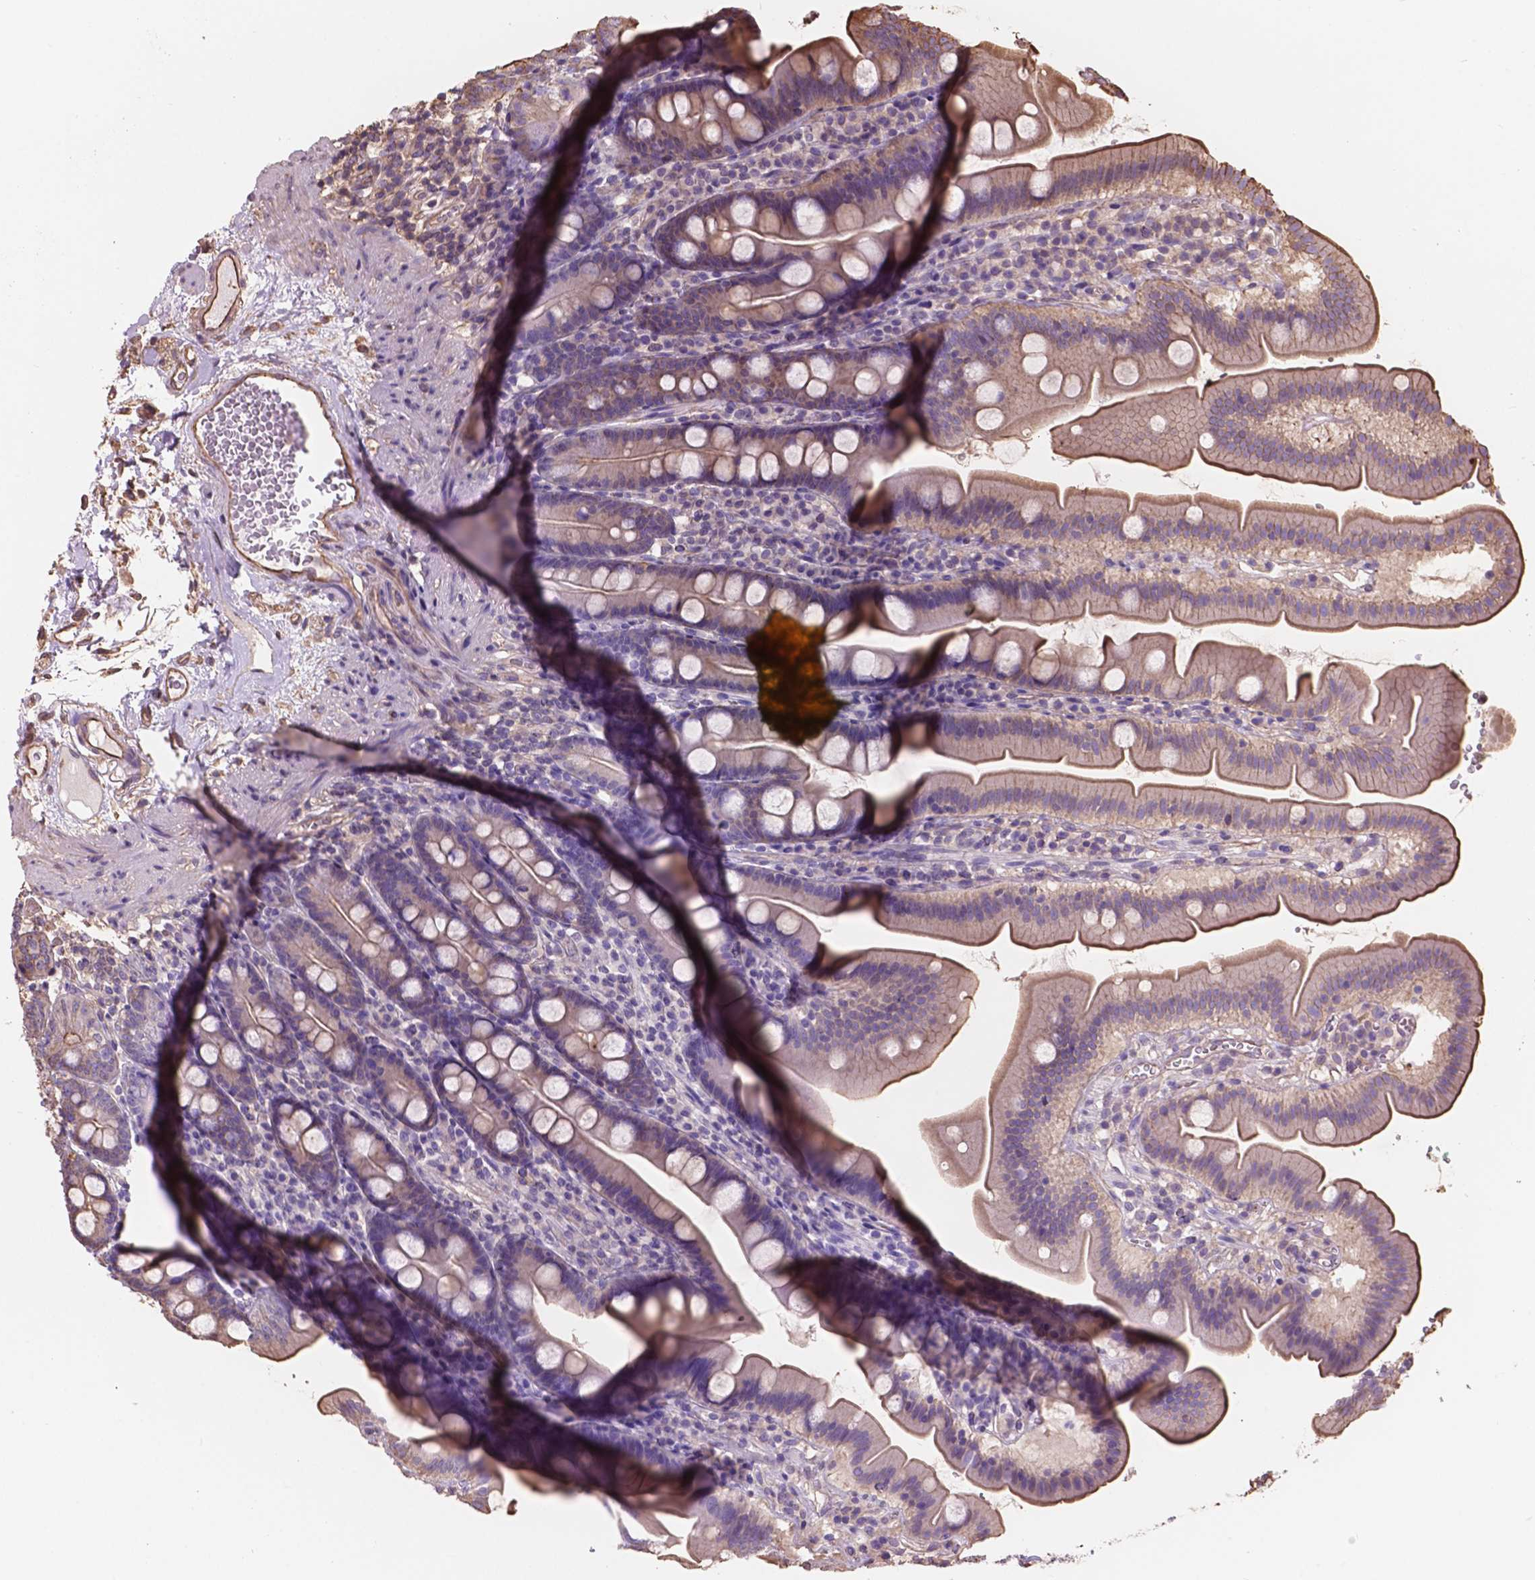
{"staining": {"intensity": "moderate", "quantity": ">75%", "location": "cytoplasmic/membranous"}, "tissue": "duodenum", "cell_type": "Glandular cells", "image_type": "normal", "snomed": [{"axis": "morphology", "description": "Normal tissue, NOS"}, {"axis": "topography", "description": "Duodenum"}], "caption": "Brown immunohistochemical staining in benign duodenum demonstrates moderate cytoplasmic/membranous staining in approximately >75% of glandular cells.", "gene": "NIPA2", "patient": {"sex": "female", "age": 67}}